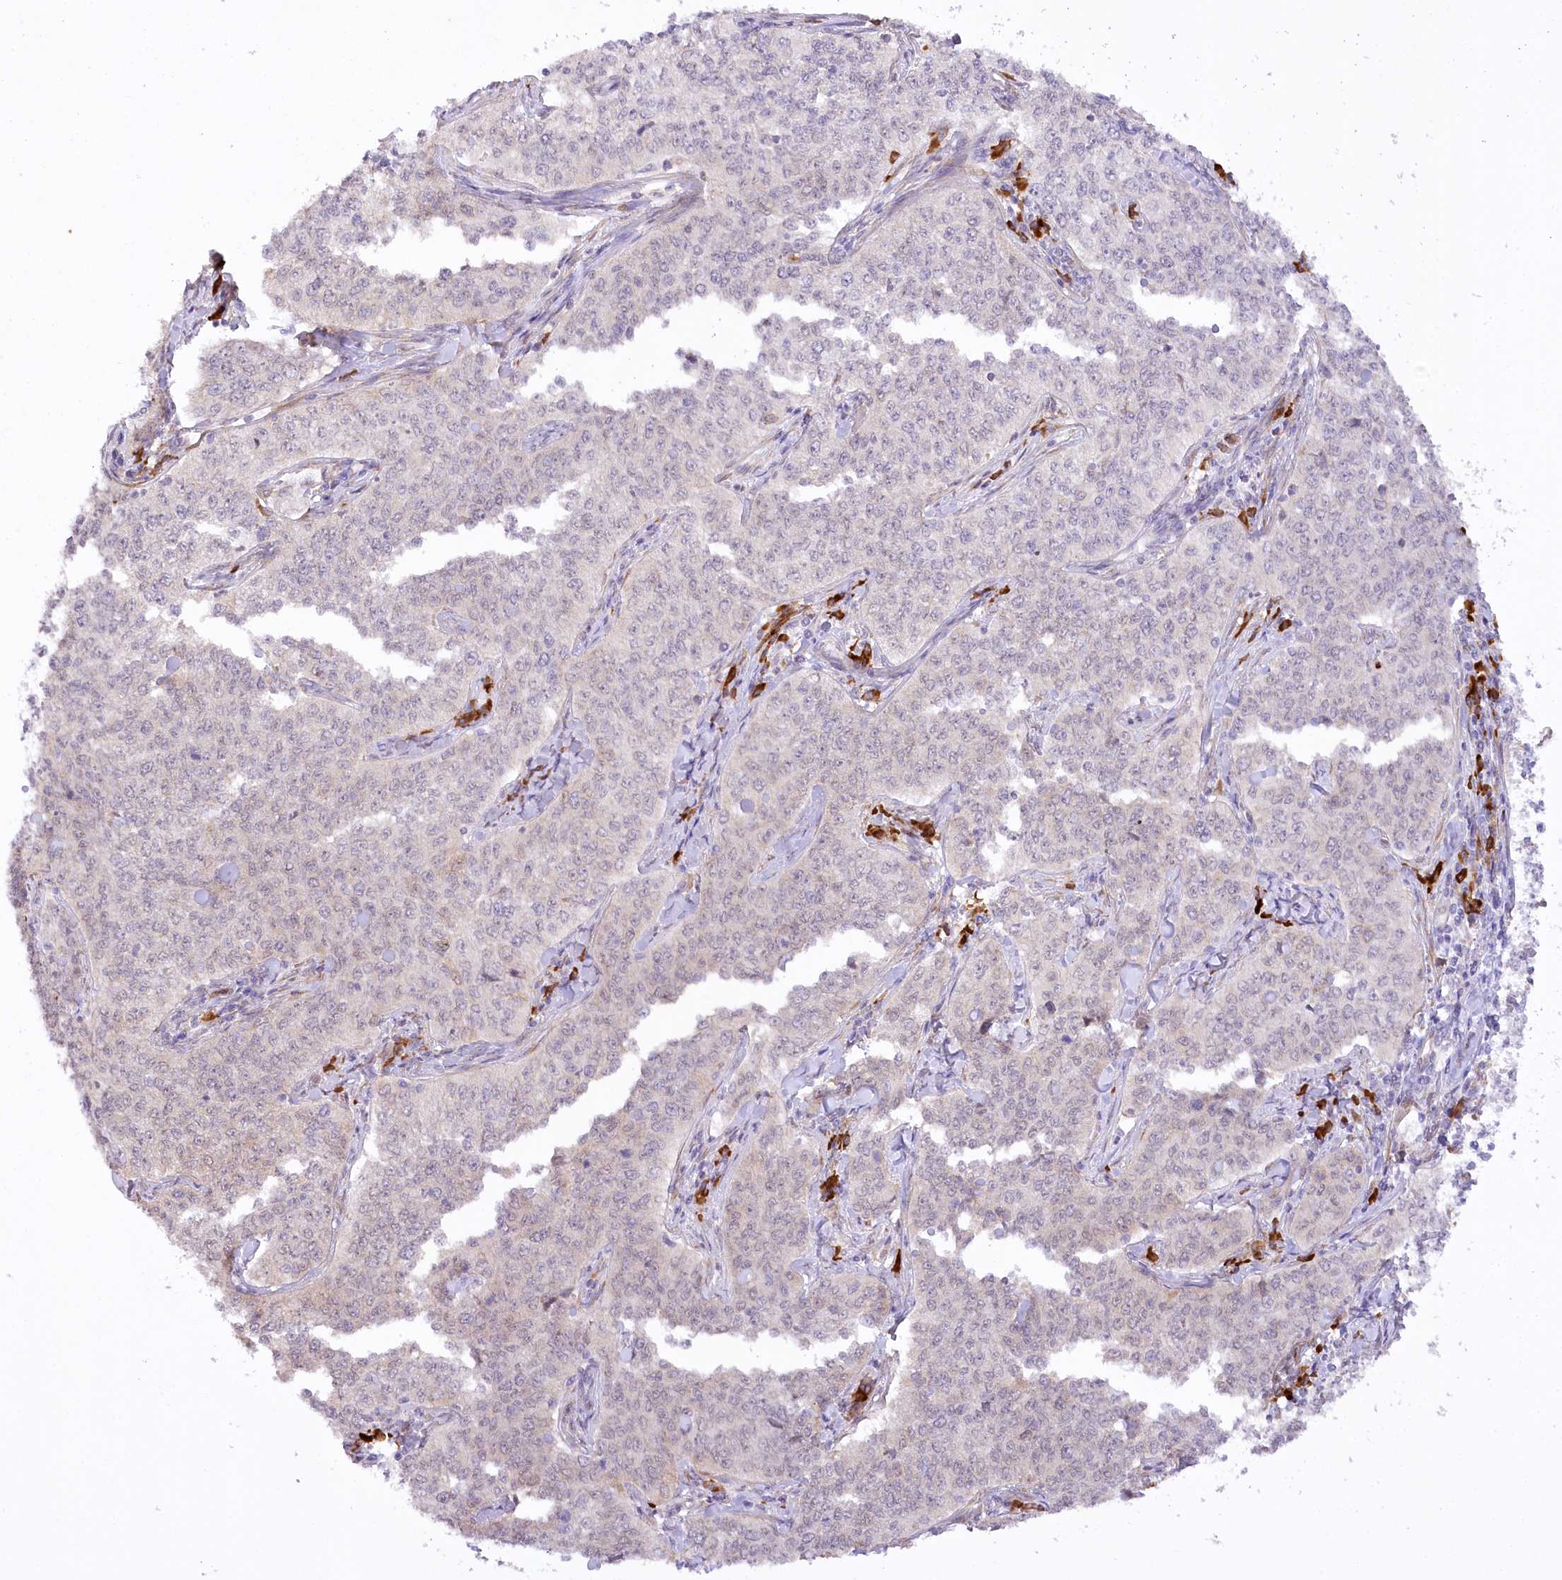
{"staining": {"intensity": "negative", "quantity": "none", "location": "none"}, "tissue": "cervical cancer", "cell_type": "Tumor cells", "image_type": "cancer", "snomed": [{"axis": "morphology", "description": "Squamous cell carcinoma, NOS"}, {"axis": "topography", "description": "Cervix"}], "caption": "IHC photomicrograph of human cervical squamous cell carcinoma stained for a protein (brown), which demonstrates no expression in tumor cells.", "gene": "NCKAP5", "patient": {"sex": "female", "age": 35}}